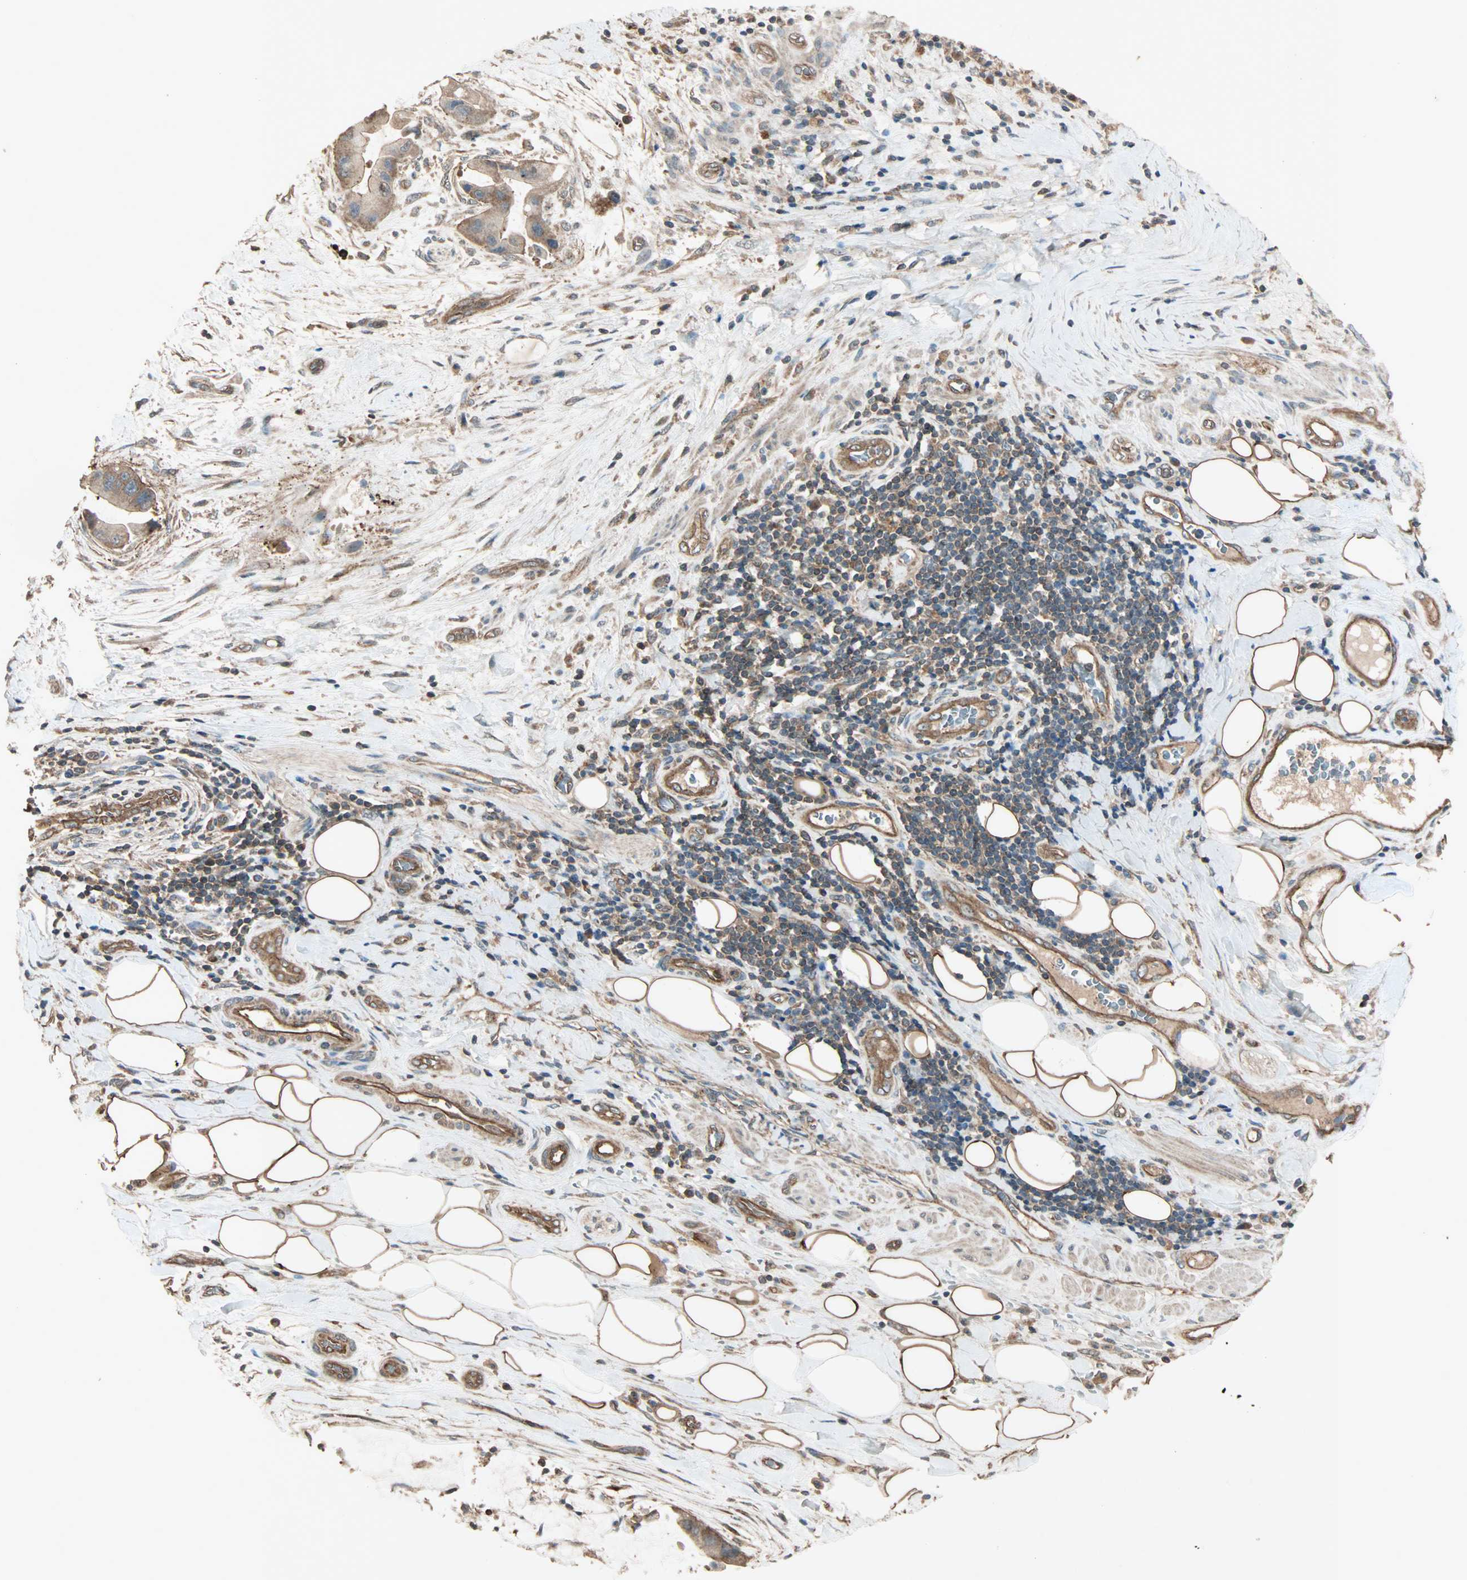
{"staining": {"intensity": "moderate", "quantity": "25%-75%", "location": "cytoplasmic/membranous"}, "tissue": "liver cancer", "cell_type": "Tumor cells", "image_type": "cancer", "snomed": [{"axis": "morphology", "description": "Normal tissue, NOS"}, {"axis": "morphology", "description": "Cholangiocarcinoma"}, {"axis": "topography", "description": "Liver"}, {"axis": "topography", "description": "Peripheral nerve tissue"}], "caption": "Cholangiocarcinoma (liver) was stained to show a protein in brown. There is medium levels of moderate cytoplasmic/membranous positivity in approximately 25%-75% of tumor cells.", "gene": "MAP3K21", "patient": {"sex": "male", "age": 50}}